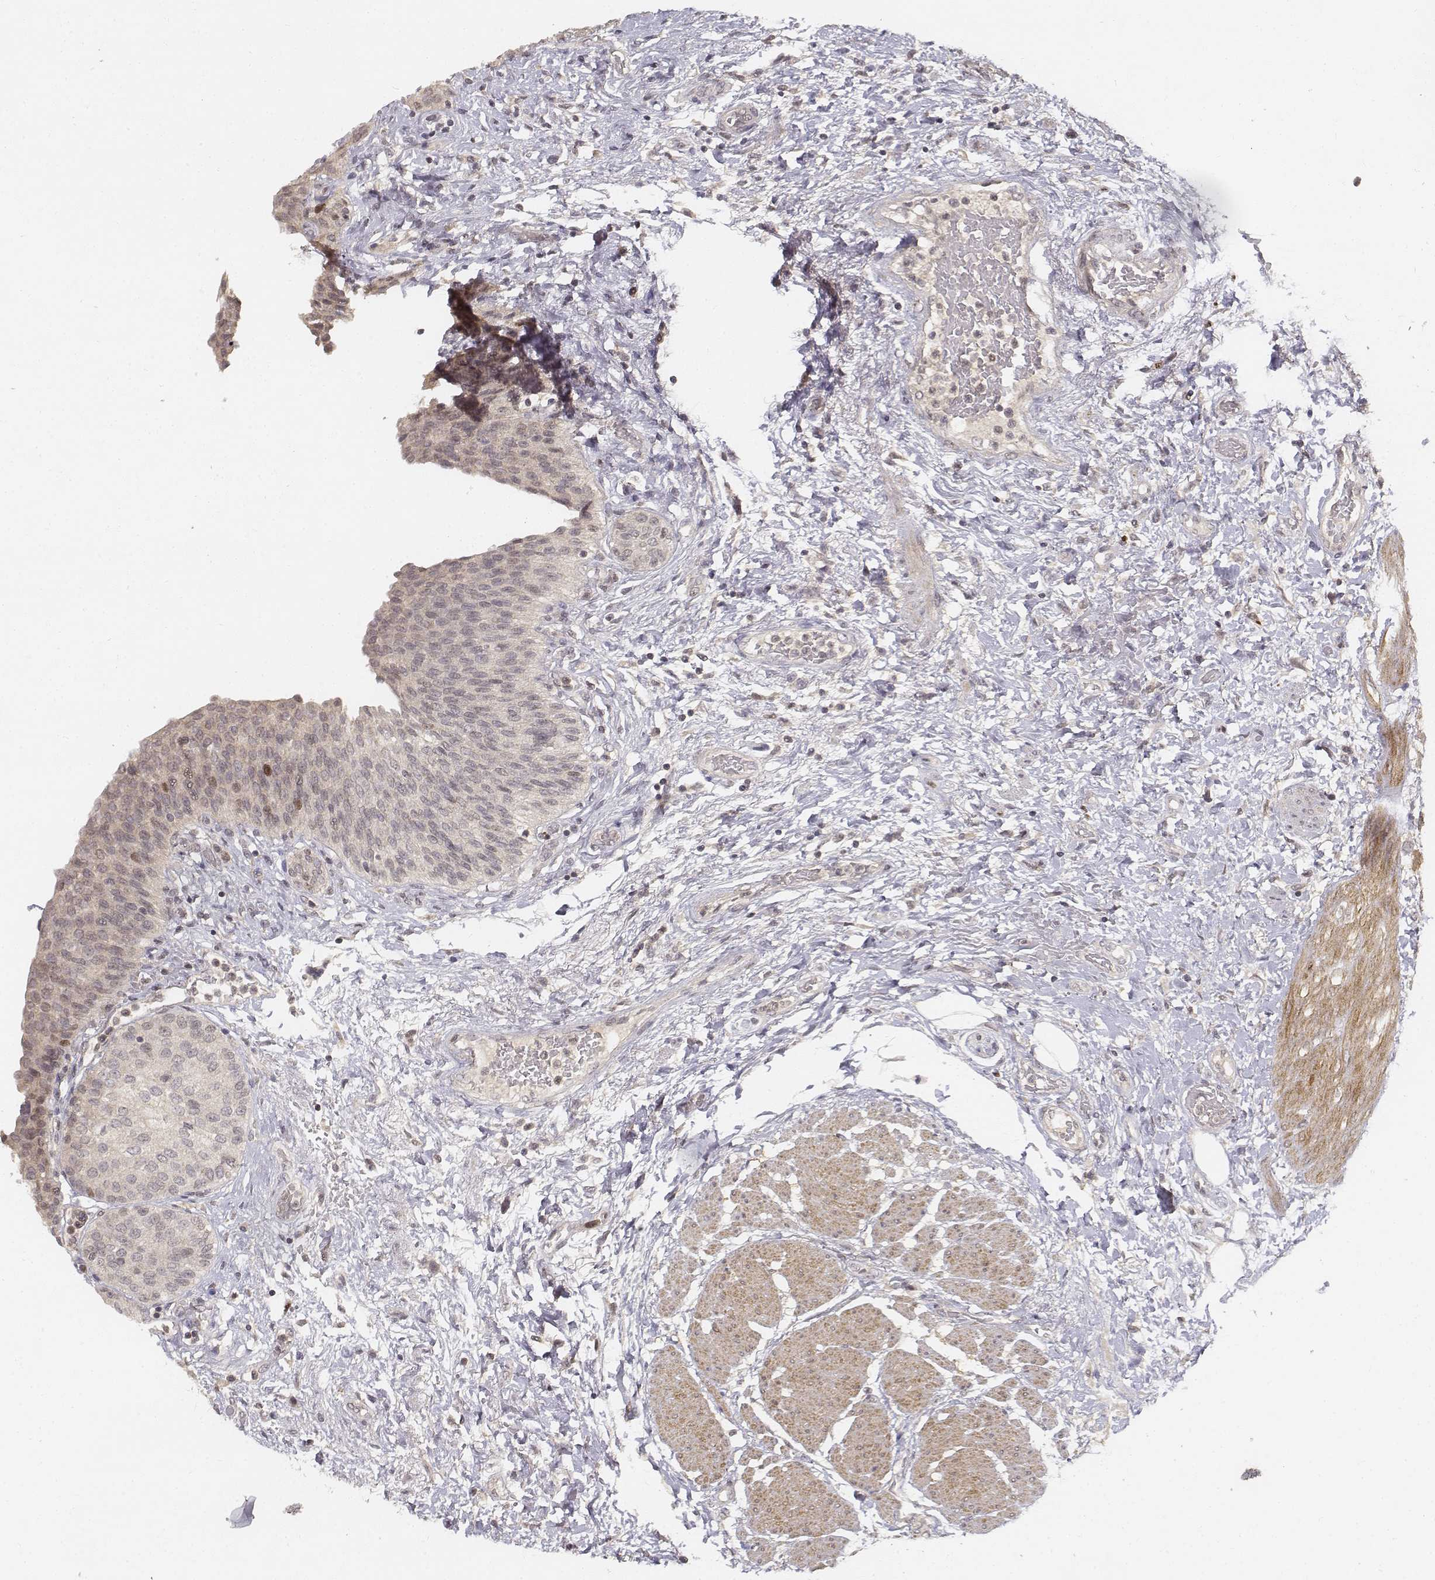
{"staining": {"intensity": "moderate", "quantity": "<25%", "location": "nuclear"}, "tissue": "urinary bladder", "cell_type": "Urothelial cells", "image_type": "normal", "snomed": [{"axis": "morphology", "description": "Normal tissue, NOS"}, {"axis": "morphology", "description": "Metaplasia, NOS"}, {"axis": "topography", "description": "Urinary bladder"}], "caption": "A histopathology image of urinary bladder stained for a protein exhibits moderate nuclear brown staining in urothelial cells. (brown staining indicates protein expression, while blue staining denotes nuclei).", "gene": "FANCD2", "patient": {"sex": "male", "age": 68}}